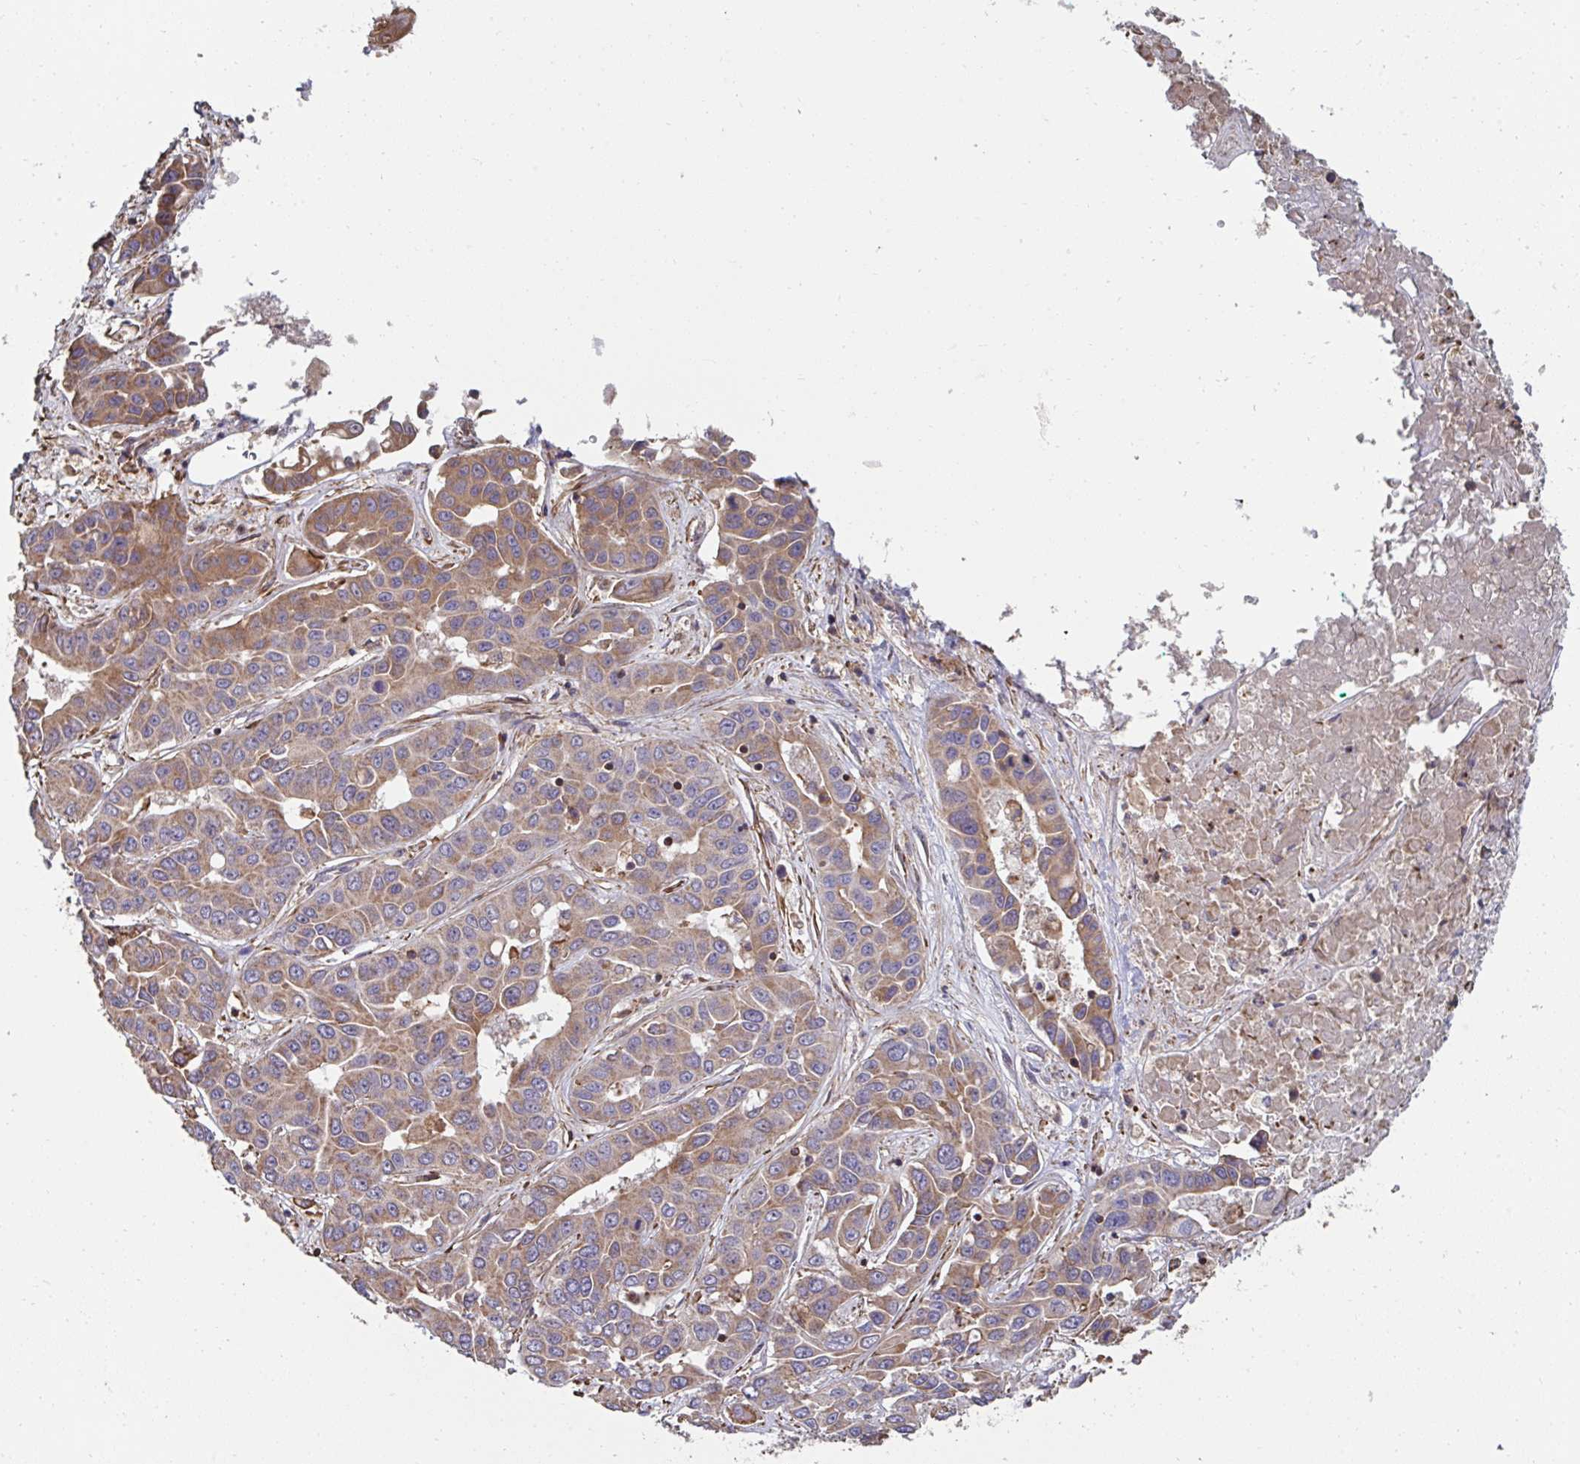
{"staining": {"intensity": "moderate", "quantity": ">75%", "location": "cytoplasmic/membranous"}, "tissue": "liver cancer", "cell_type": "Tumor cells", "image_type": "cancer", "snomed": [{"axis": "morphology", "description": "Cholangiocarcinoma"}, {"axis": "topography", "description": "Liver"}], "caption": "Immunohistochemical staining of human cholangiocarcinoma (liver) shows moderate cytoplasmic/membranous protein staining in approximately >75% of tumor cells.", "gene": "DZANK1", "patient": {"sex": "female", "age": 52}}